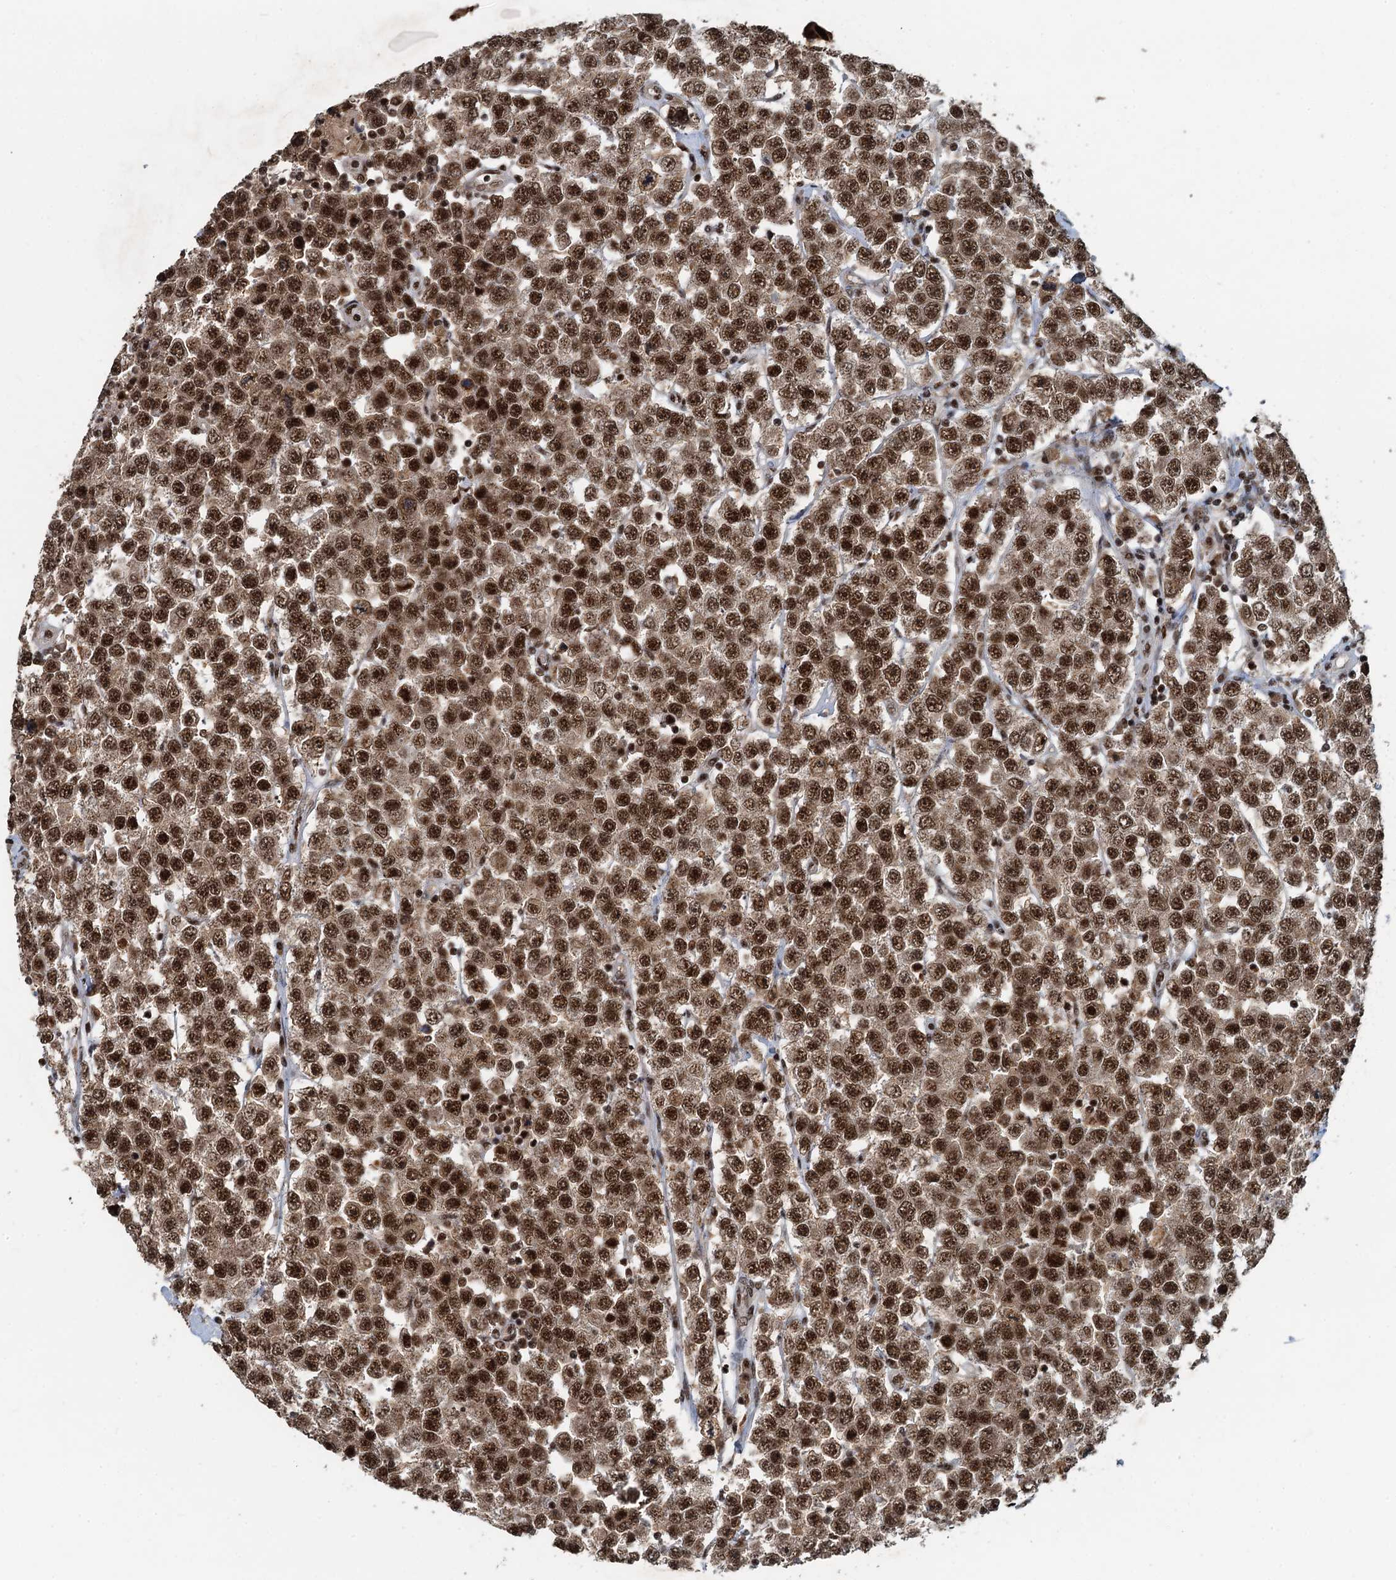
{"staining": {"intensity": "moderate", "quantity": ">75%", "location": "nuclear"}, "tissue": "testis cancer", "cell_type": "Tumor cells", "image_type": "cancer", "snomed": [{"axis": "morphology", "description": "Seminoma, NOS"}, {"axis": "topography", "description": "Testis"}], "caption": "Immunohistochemical staining of human testis cancer demonstrates medium levels of moderate nuclear protein expression in approximately >75% of tumor cells. The staining was performed using DAB, with brown indicating positive protein expression. Nuclei are stained blue with hematoxylin.", "gene": "ZC3H18", "patient": {"sex": "male", "age": 28}}